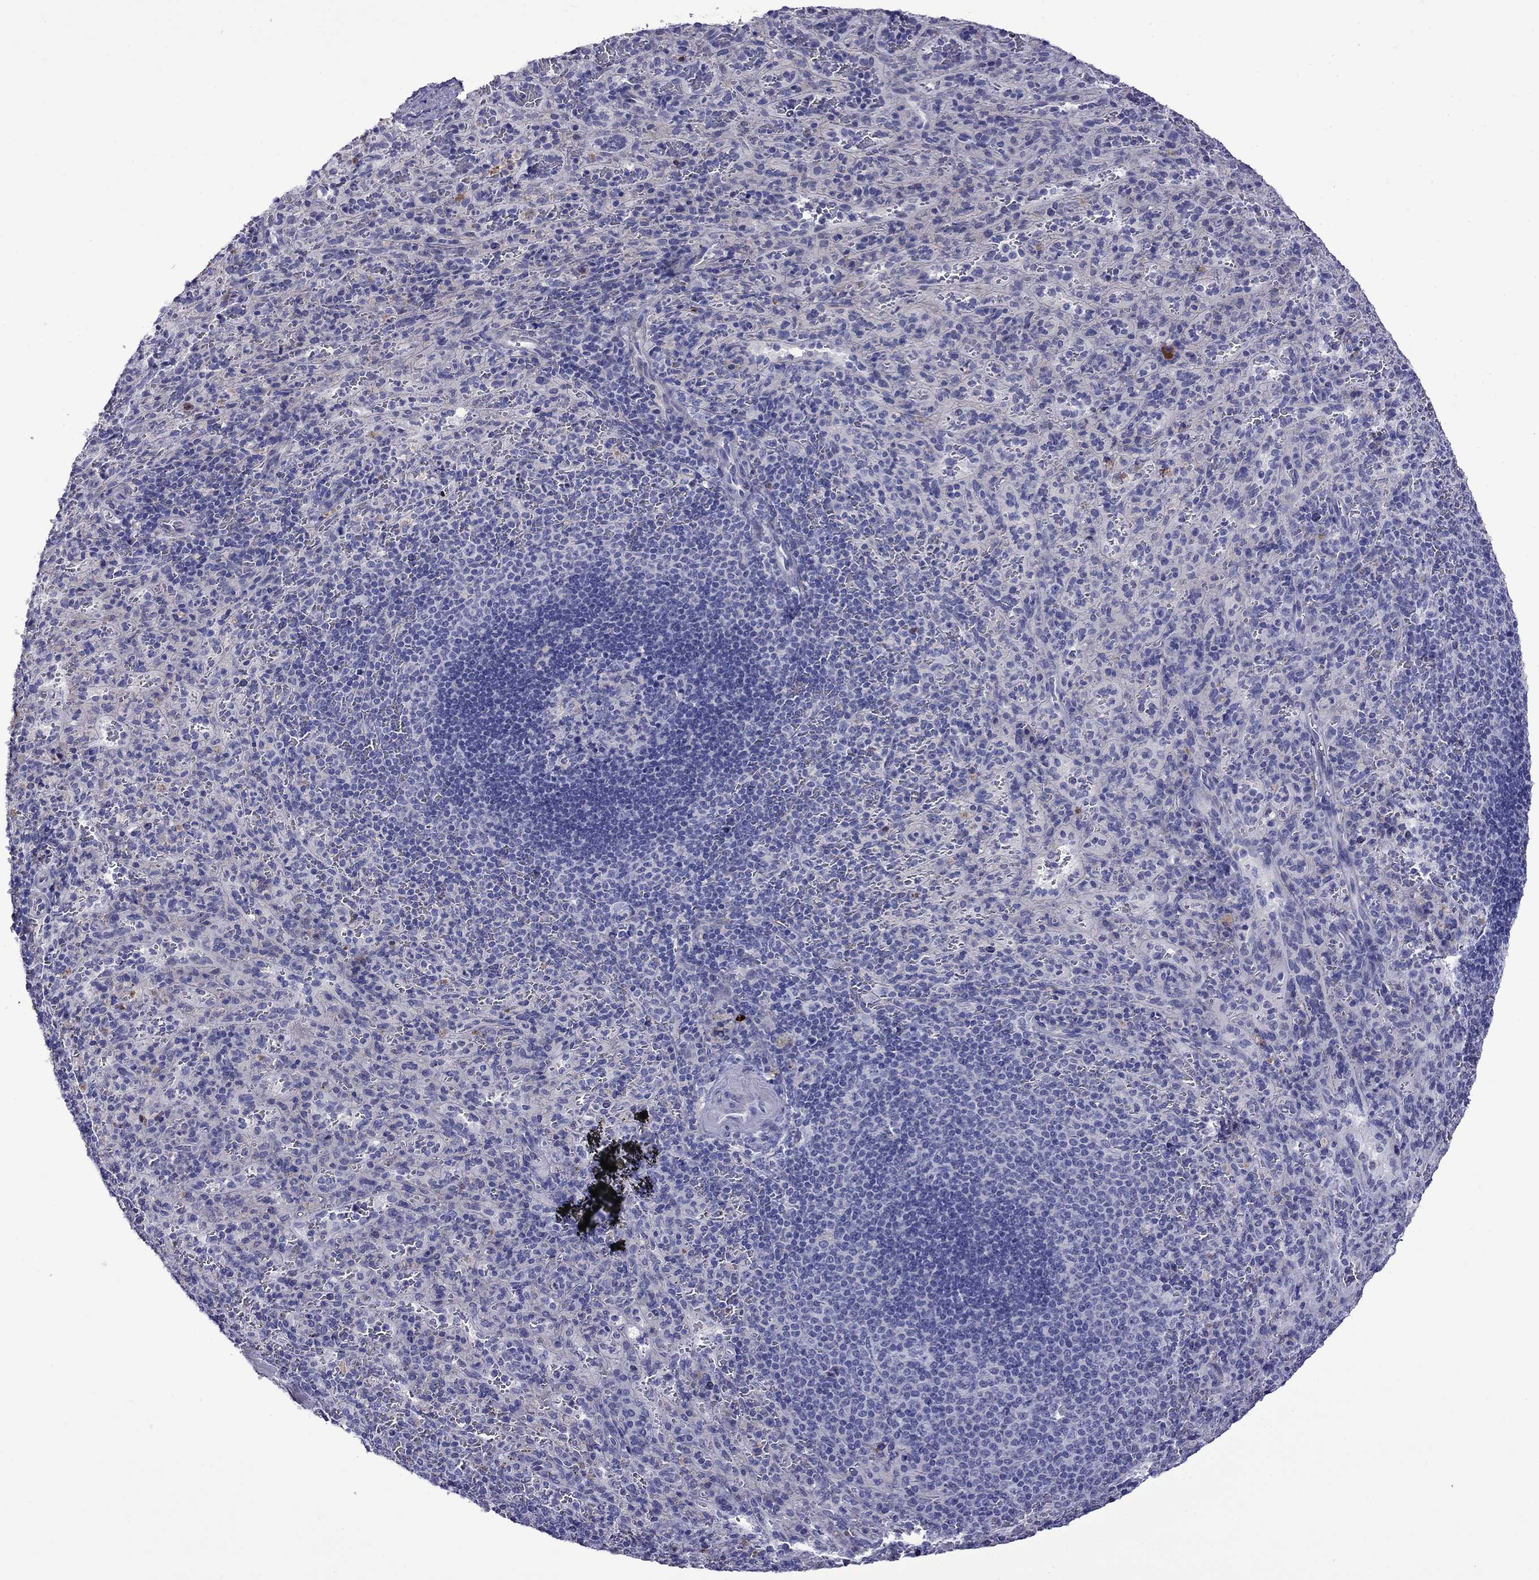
{"staining": {"intensity": "negative", "quantity": "none", "location": "none"}, "tissue": "spleen", "cell_type": "Cells in red pulp", "image_type": "normal", "snomed": [{"axis": "morphology", "description": "Normal tissue, NOS"}, {"axis": "topography", "description": "Spleen"}], "caption": "DAB (3,3'-diaminobenzidine) immunohistochemical staining of unremarkable spleen reveals no significant expression in cells in red pulp. Brightfield microscopy of immunohistochemistry (IHC) stained with DAB (brown) and hematoxylin (blue), captured at high magnification.", "gene": "STAR", "patient": {"sex": "male", "age": 57}}